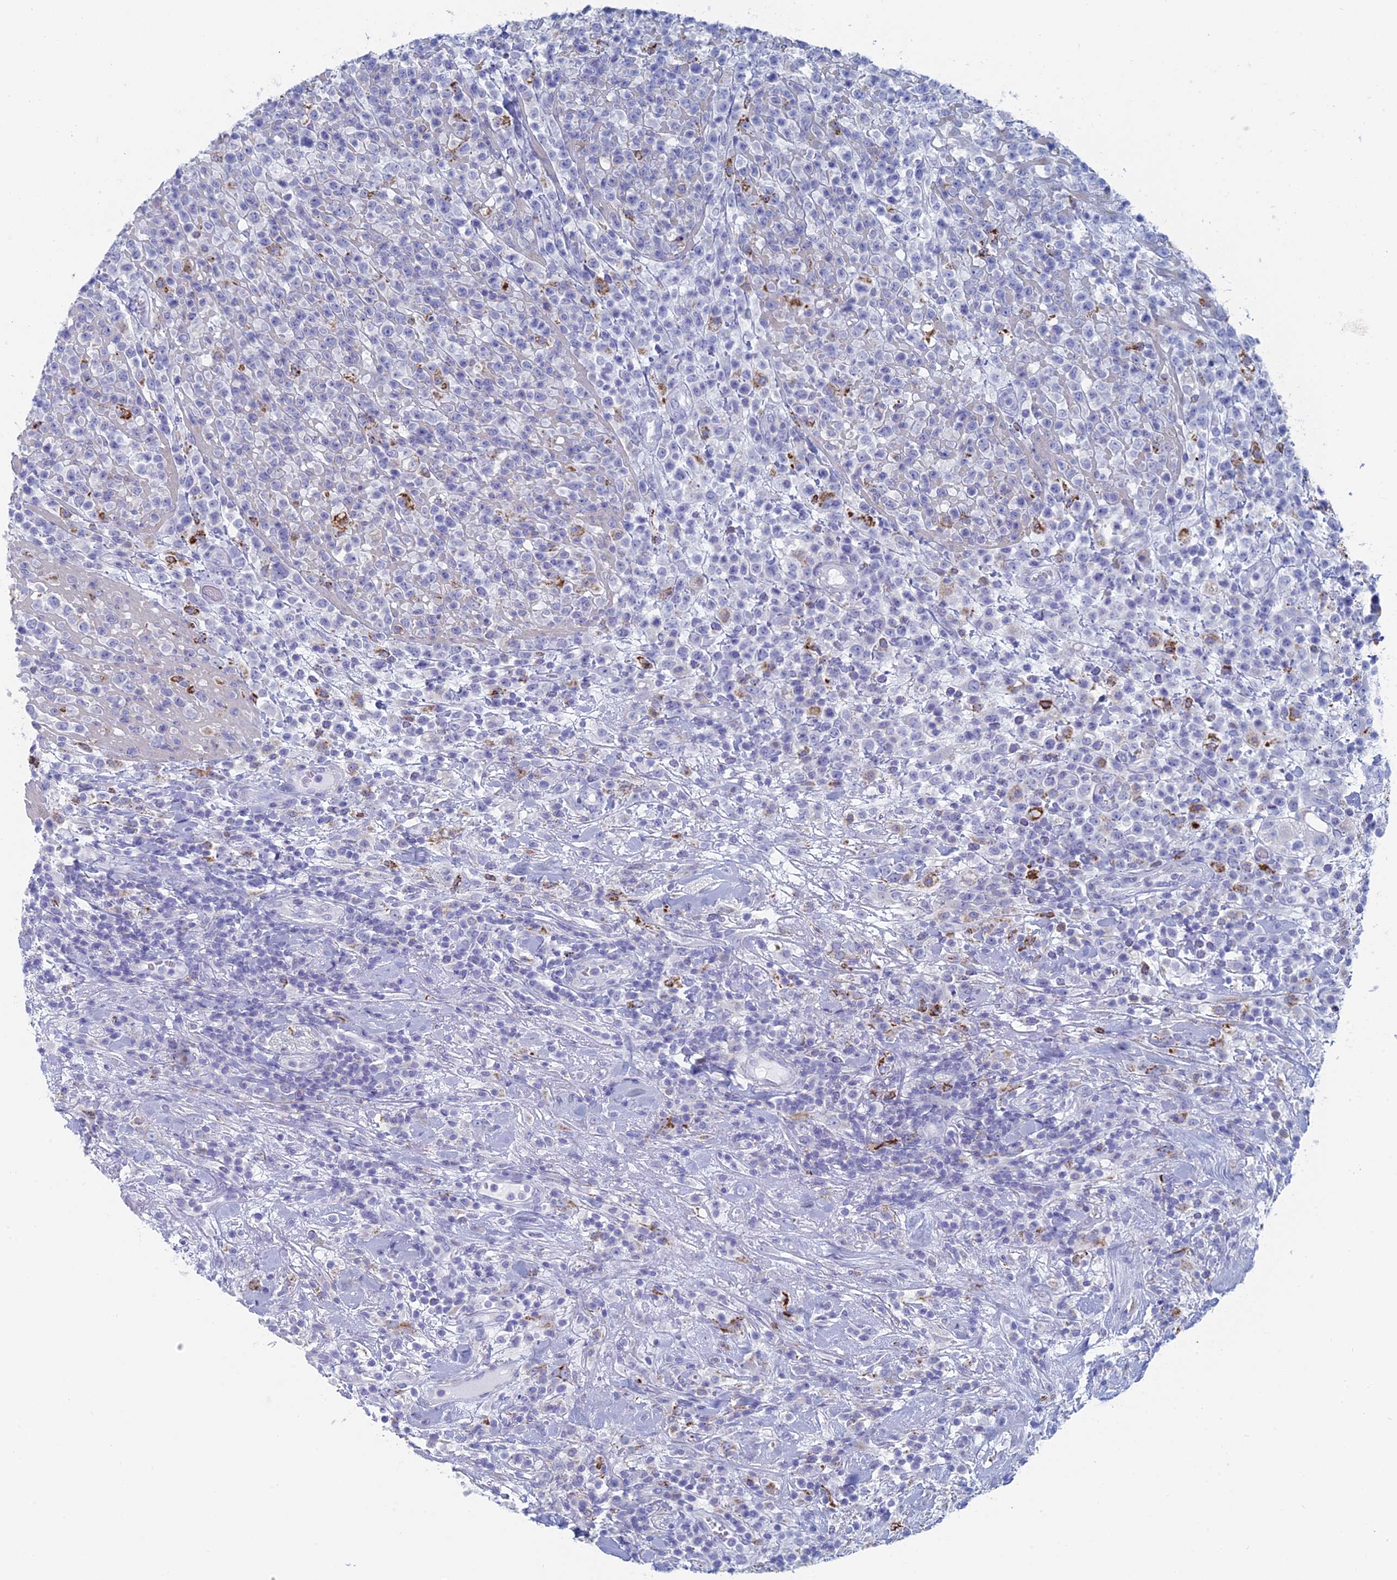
{"staining": {"intensity": "negative", "quantity": "none", "location": "none"}, "tissue": "lymphoma", "cell_type": "Tumor cells", "image_type": "cancer", "snomed": [{"axis": "morphology", "description": "Malignant lymphoma, non-Hodgkin's type, High grade"}, {"axis": "topography", "description": "Colon"}], "caption": "DAB immunohistochemical staining of human lymphoma demonstrates no significant expression in tumor cells.", "gene": "ALMS1", "patient": {"sex": "female", "age": 53}}